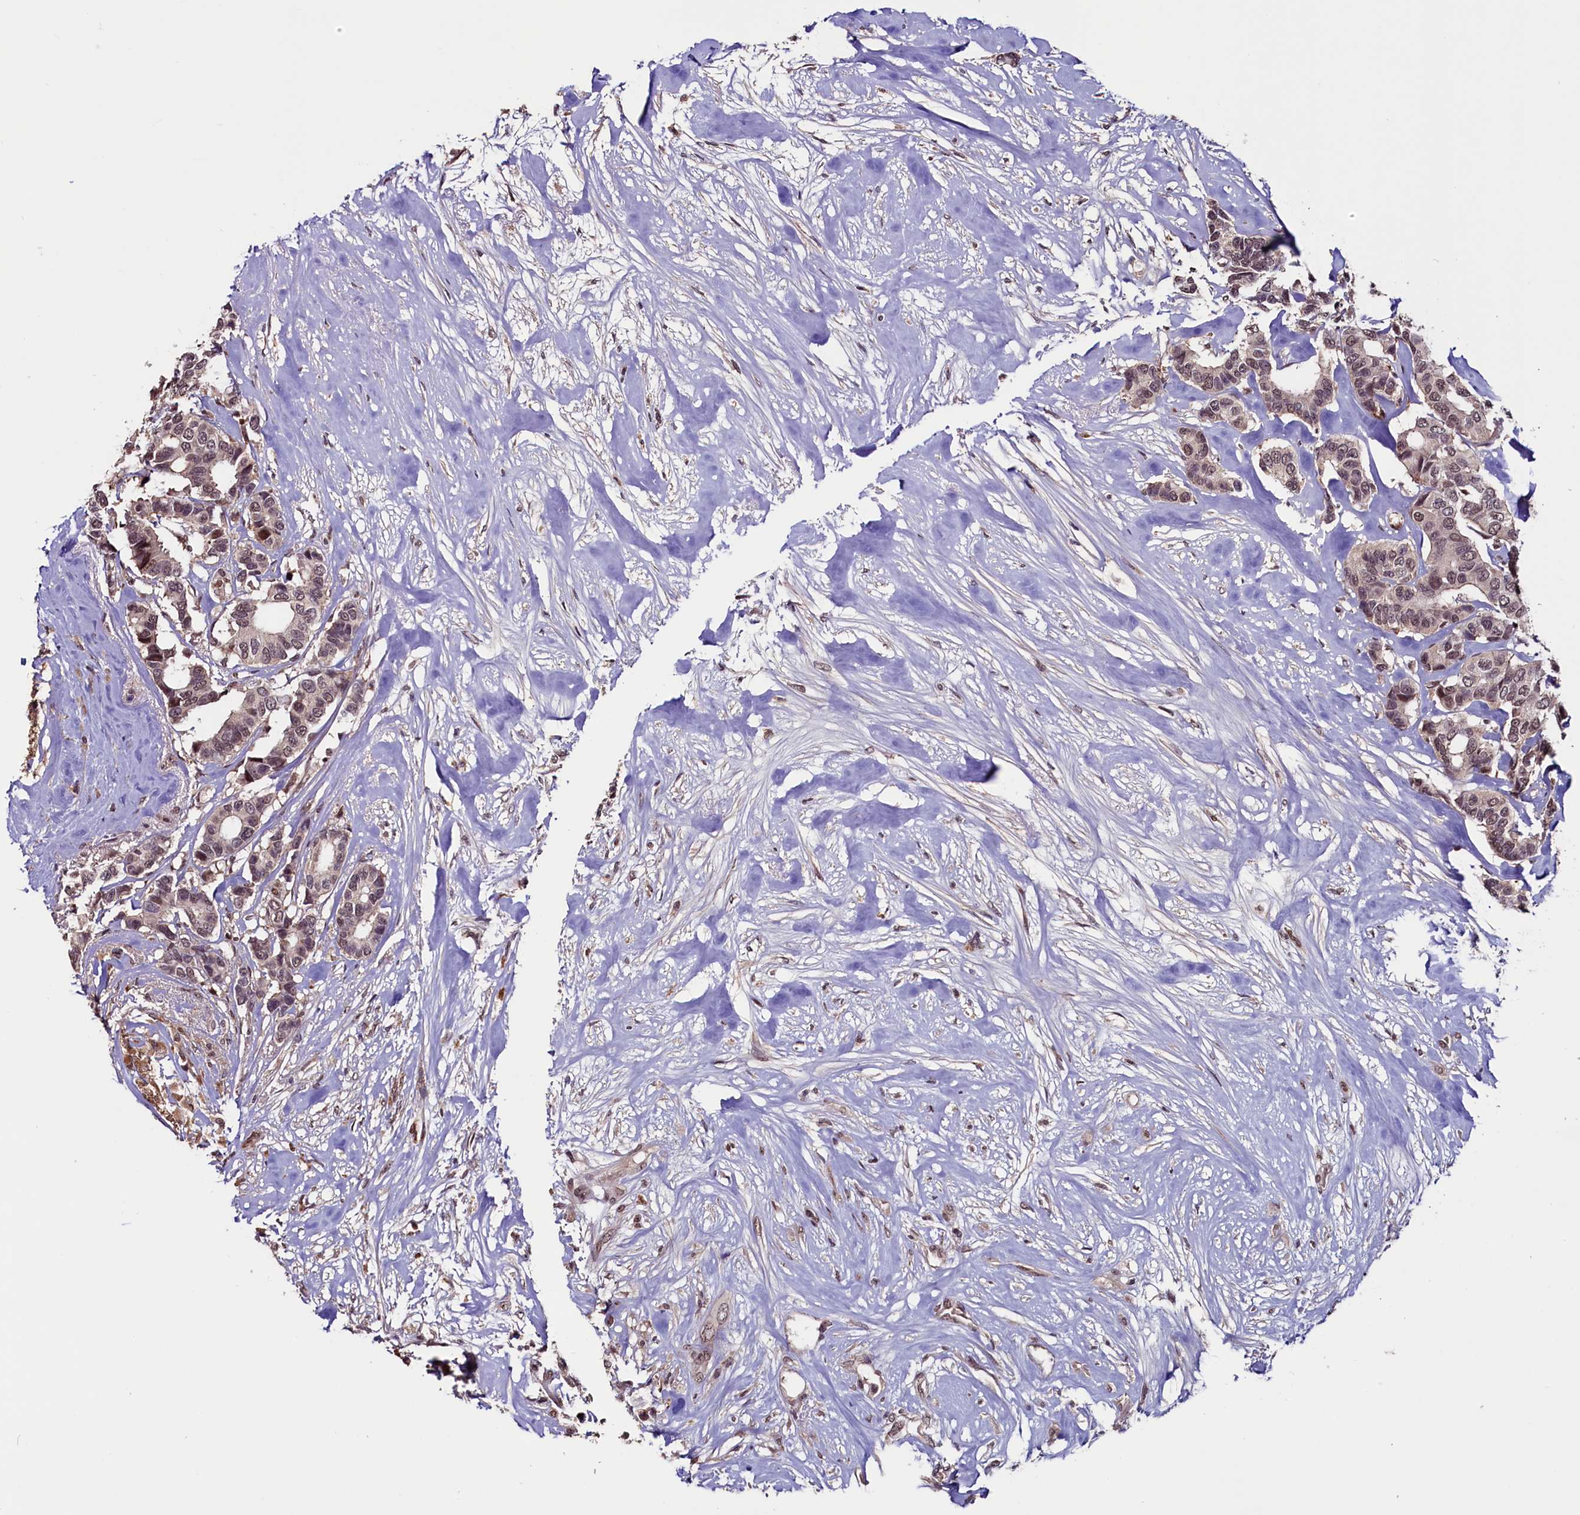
{"staining": {"intensity": "weak", "quantity": ">75%", "location": "nuclear"}, "tissue": "breast cancer", "cell_type": "Tumor cells", "image_type": "cancer", "snomed": [{"axis": "morphology", "description": "Duct carcinoma"}, {"axis": "topography", "description": "Breast"}], "caption": "The micrograph demonstrates a brown stain indicating the presence of a protein in the nuclear of tumor cells in breast cancer.", "gene": "RNMT", "patient": {"sex": "female", "age": 87}}